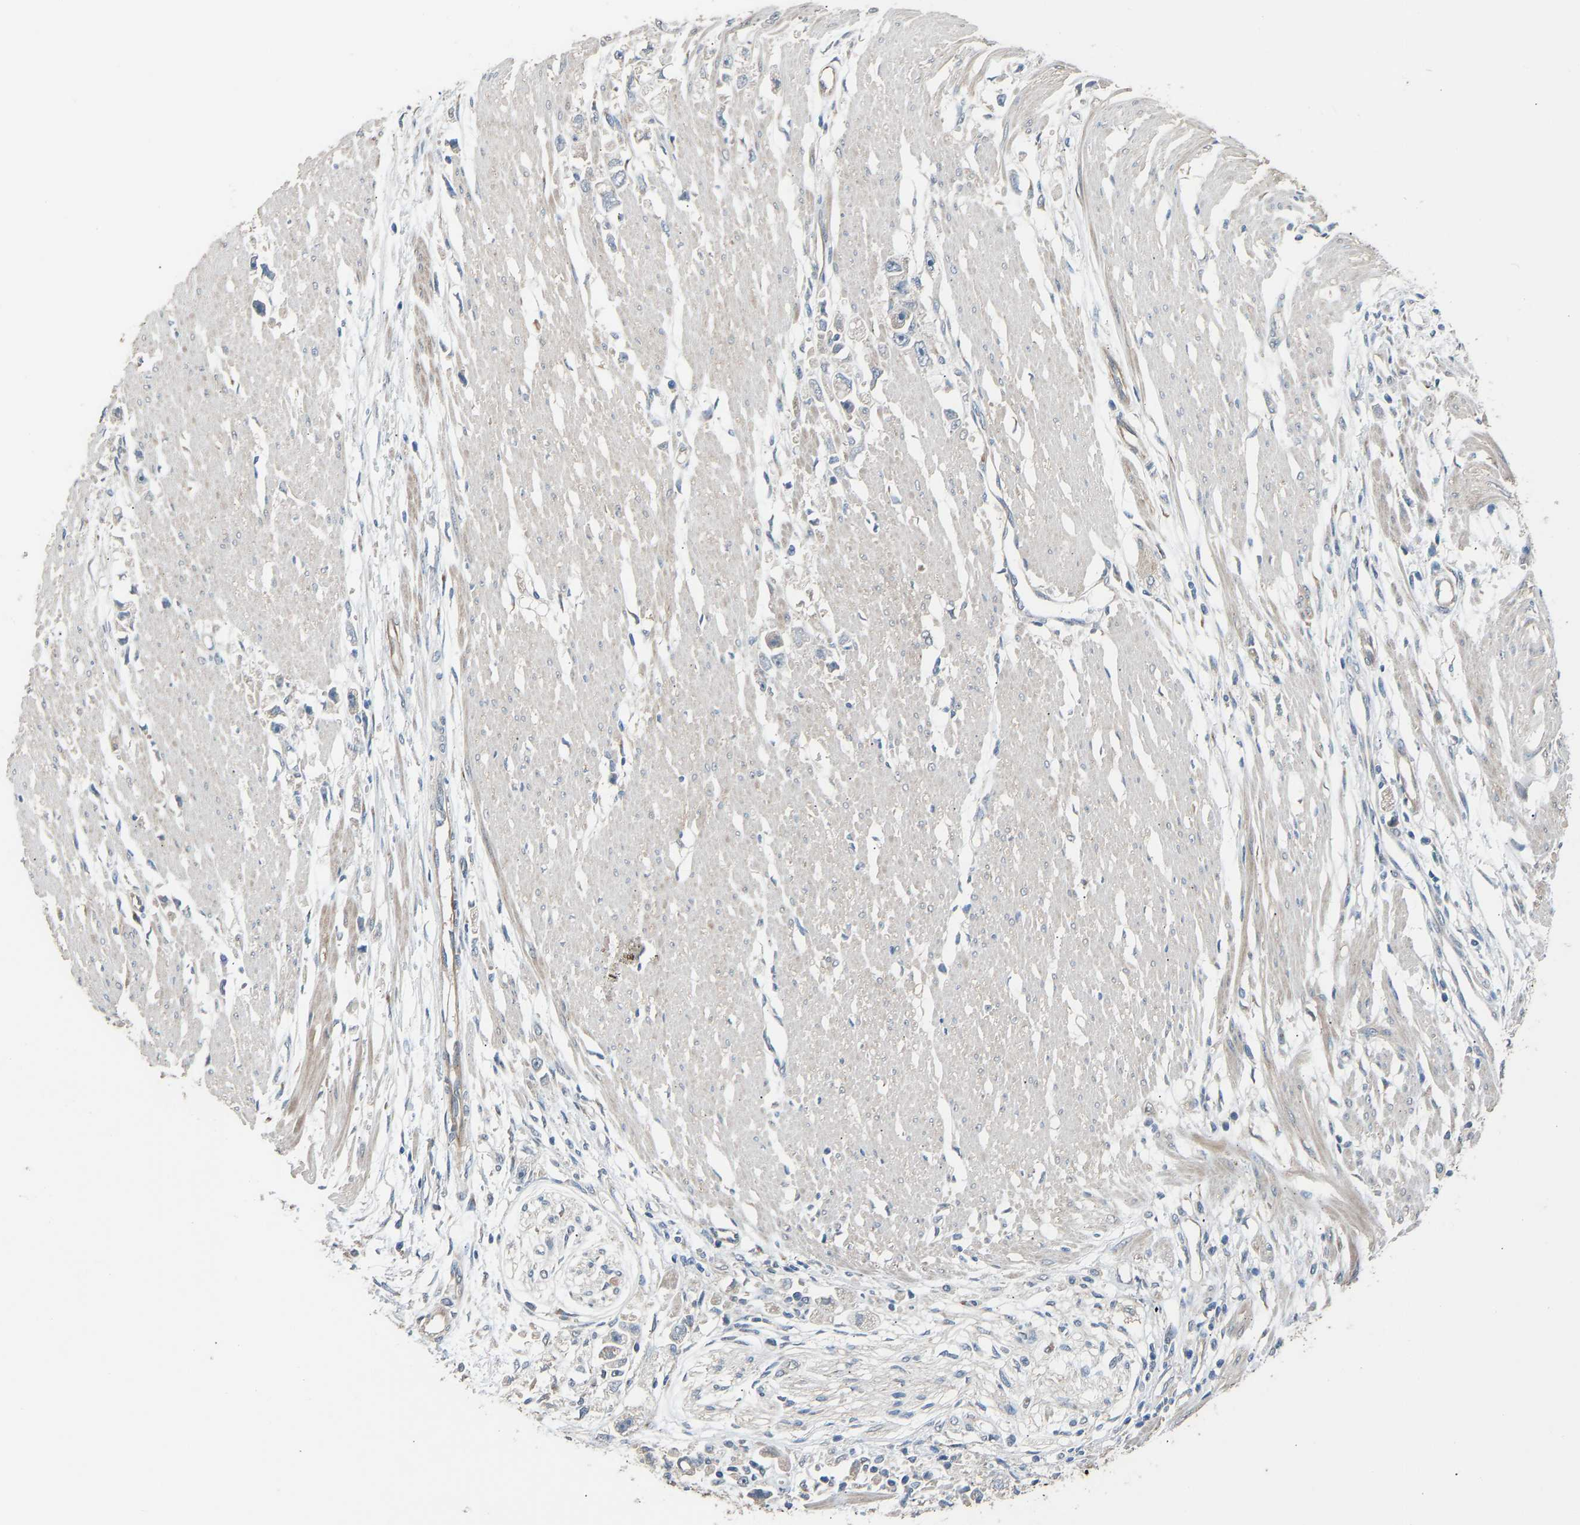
{"staining": {"intensity": "weak", "quantity": "<25%", "location": "cytoplasmic/membranous"}, "tissue": "stomach cancer", "cell_type": "Tumor cells", "image_type": "cancer", "snomed": [{"axis": "morphology", "description": "Adenocarcinoma, NOS"}, {"axis": "topography", "description": "Stomach"}], "caption": "This is an immunohistochemistry photomicrograph of human stomach cancer (adenocarcinoma). There is no staining in tumor cells.", "gene": "SLC43A1", "patient": {"sex": "female", "age": 59}}